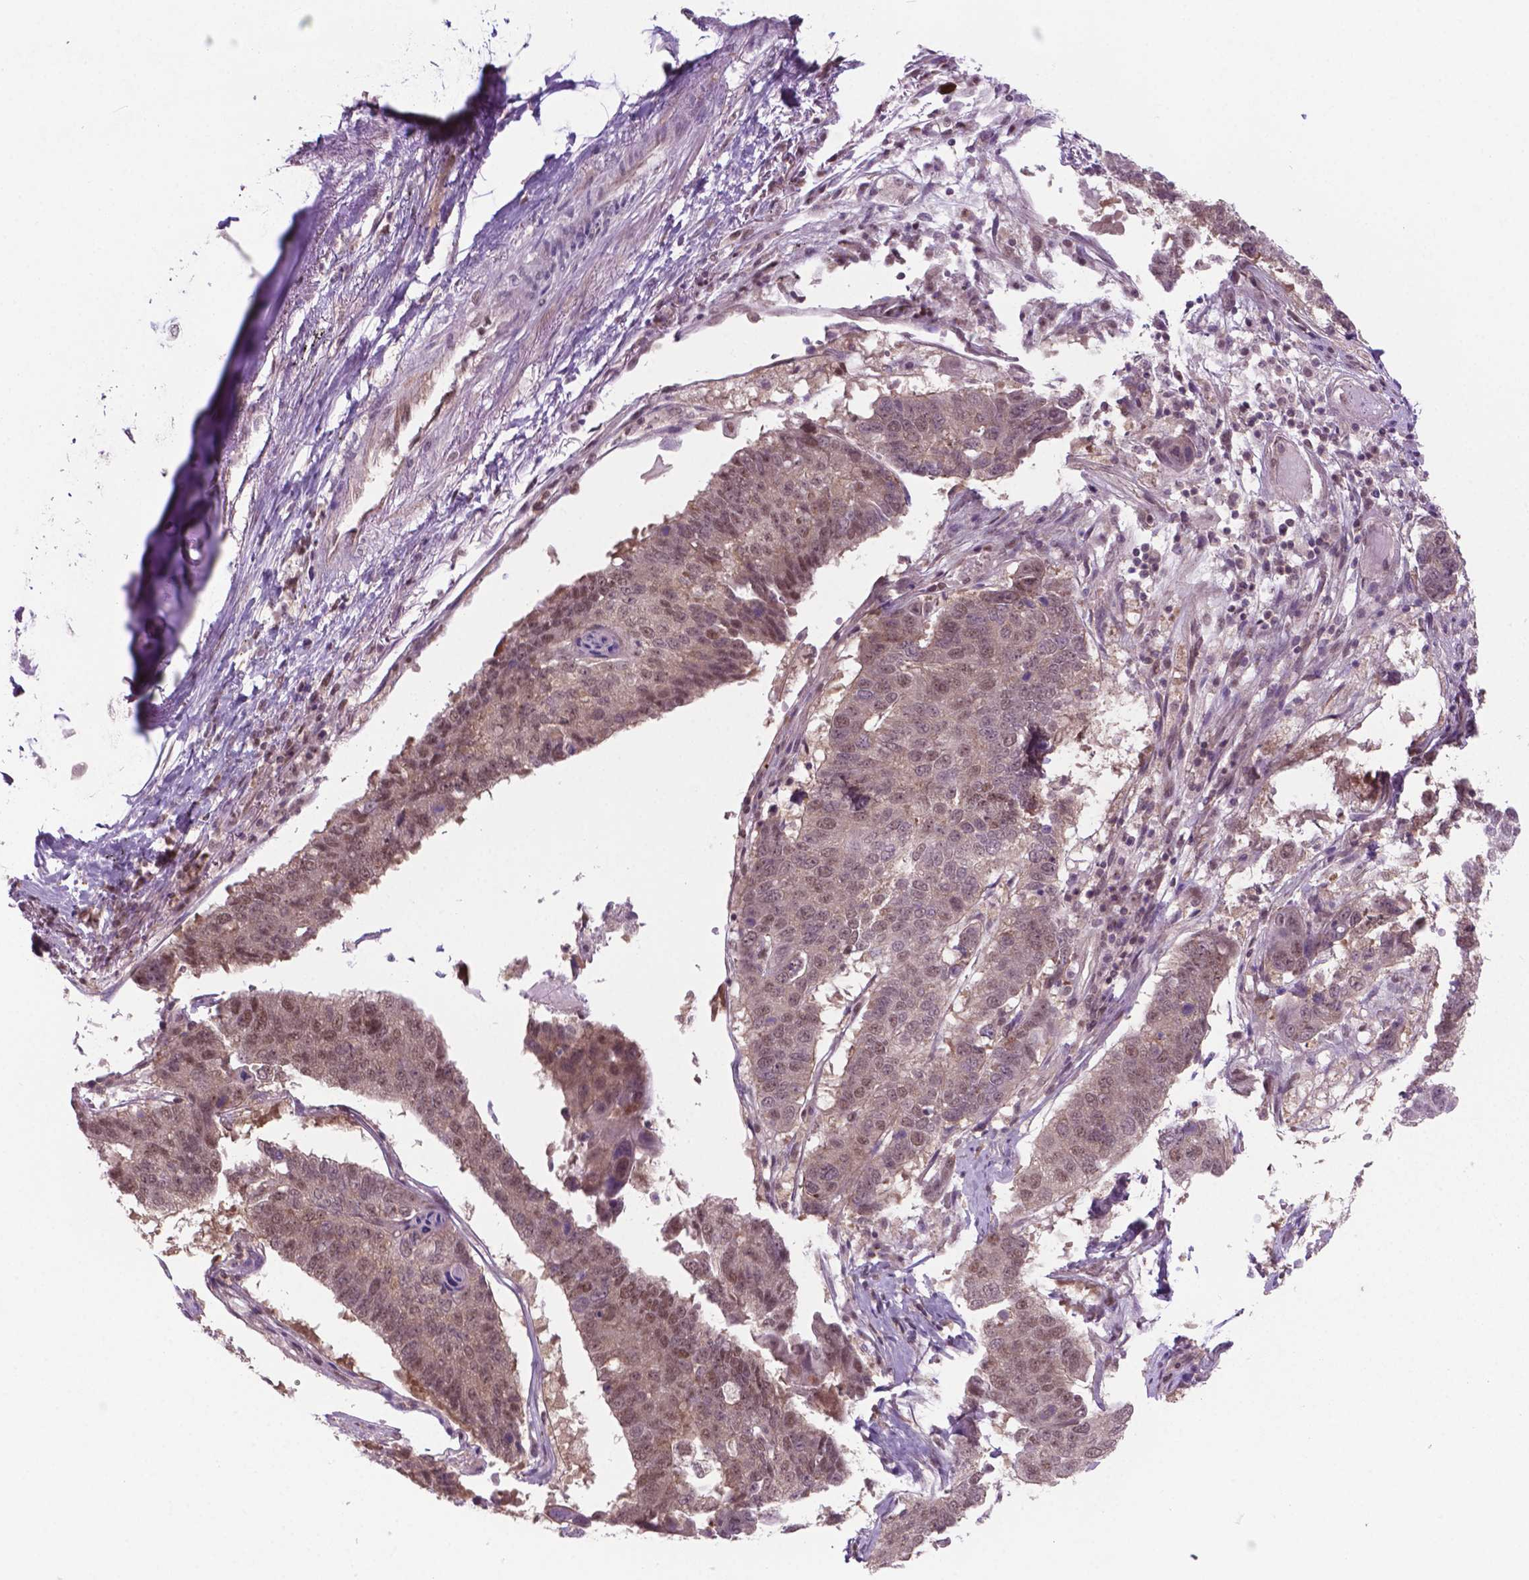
{"staining": {"intensity": "weak", "quantity": ">75%", "location": "nuclear"}, "tissue": "lung cancer", "cell_type": "Tumor cells", "image_type": "cancer", "snomed": [{"axis": "morphology", "description": "Squamous cell carcinoma, NOS"}, {"axis": "topography", "description": "Lung"}], "caption": "Brown immunohistochemical staining in human lung cancer (squamous cell carcinoma) exhibits weak nuclear staining in about >75% of tumor cells. Nuclei are stained in blue.", "gene": "PHAX", "patient": {"sex": "male", "age": 73}}